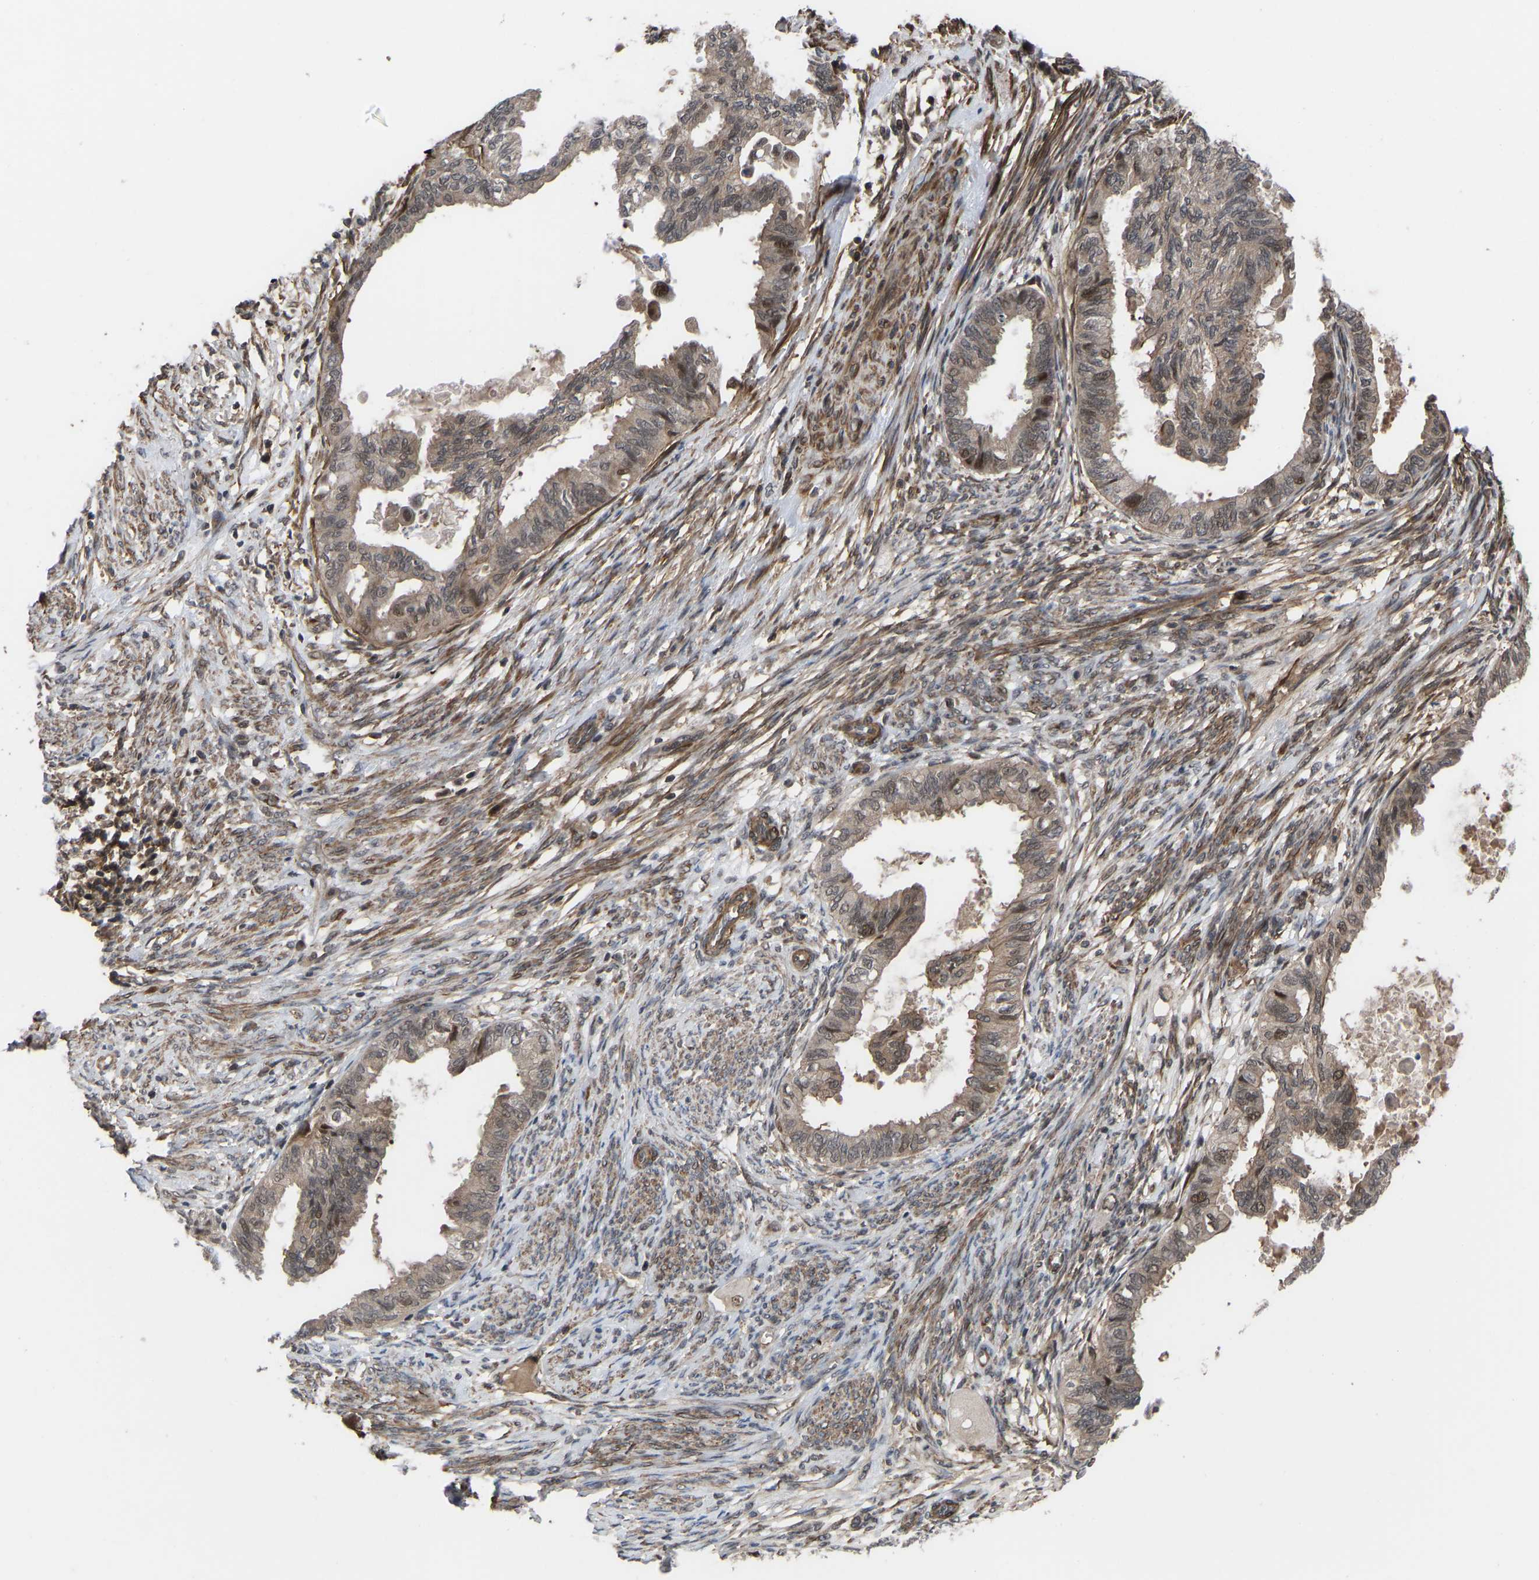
{"staining": {"intensity": "weak", "quantity": ">75%", "location": "cytoplasmic/membranous,nuclear"}, "tissue": "cervical cancer", "cell_type": "Tumor cells", "image_type": "cancer", "snomed": [{"axis": "morphology", "description": "Normal tissue, NOS"}, {"axis": "morphology", "description": "Adenocarcinoma, NOS"}, {"axis": "topography", "description": "Cervix"}, {"axis": "topography", "description": "Endometrium"}], "caption": "Immunohistochemistry of adenocarcinoma (cervical) demonstrates low levels of weak cytoplasmic/membranous and nuclear staining in approximately >75% of tumor cells. The protein of interest is shown in brown color, while the nuclei are stained blue.", "gene": "CYP7B1", "patient": {"sex": "female", "age": 86}}